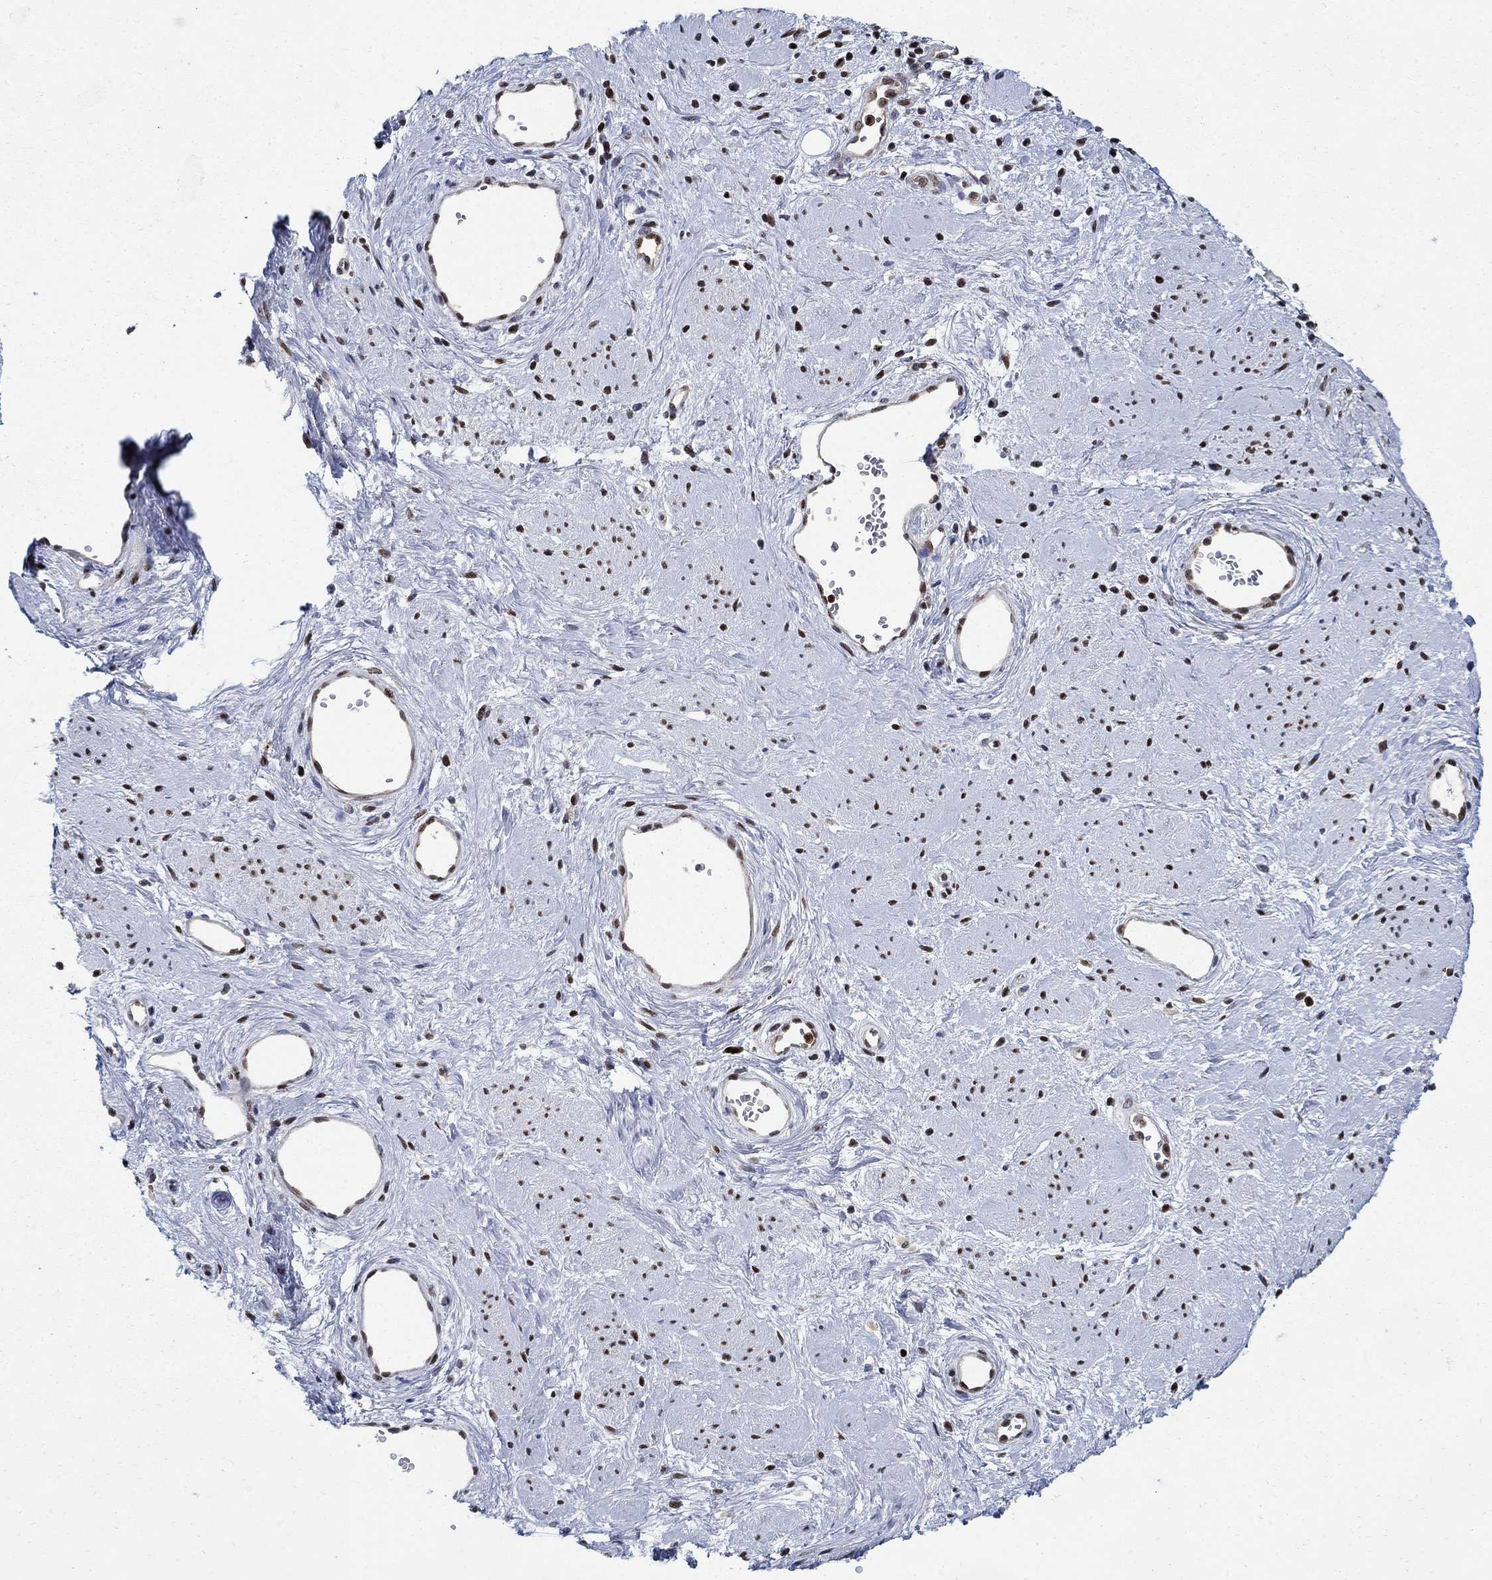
{"staining": {"intensity": "moderate", "quantity": "<25%", "location": "nuclear"}, "tissue": "cervical cancer", "cell_type": "Tumor cells", "image_type": "cancer", "snomed": [{"axis": "morphology", "description": "Squamous cell carcinoma, NOS"}, {"axis": "topography", "description": "Cervix"}], "caption": "Cervical cancer stained for a protein (brown) shows moderate nuclear positive positivity in approximately <25% of tumor cells.", "gene": "ZNF594", "patient": {"sex": "female", "age": 39}}